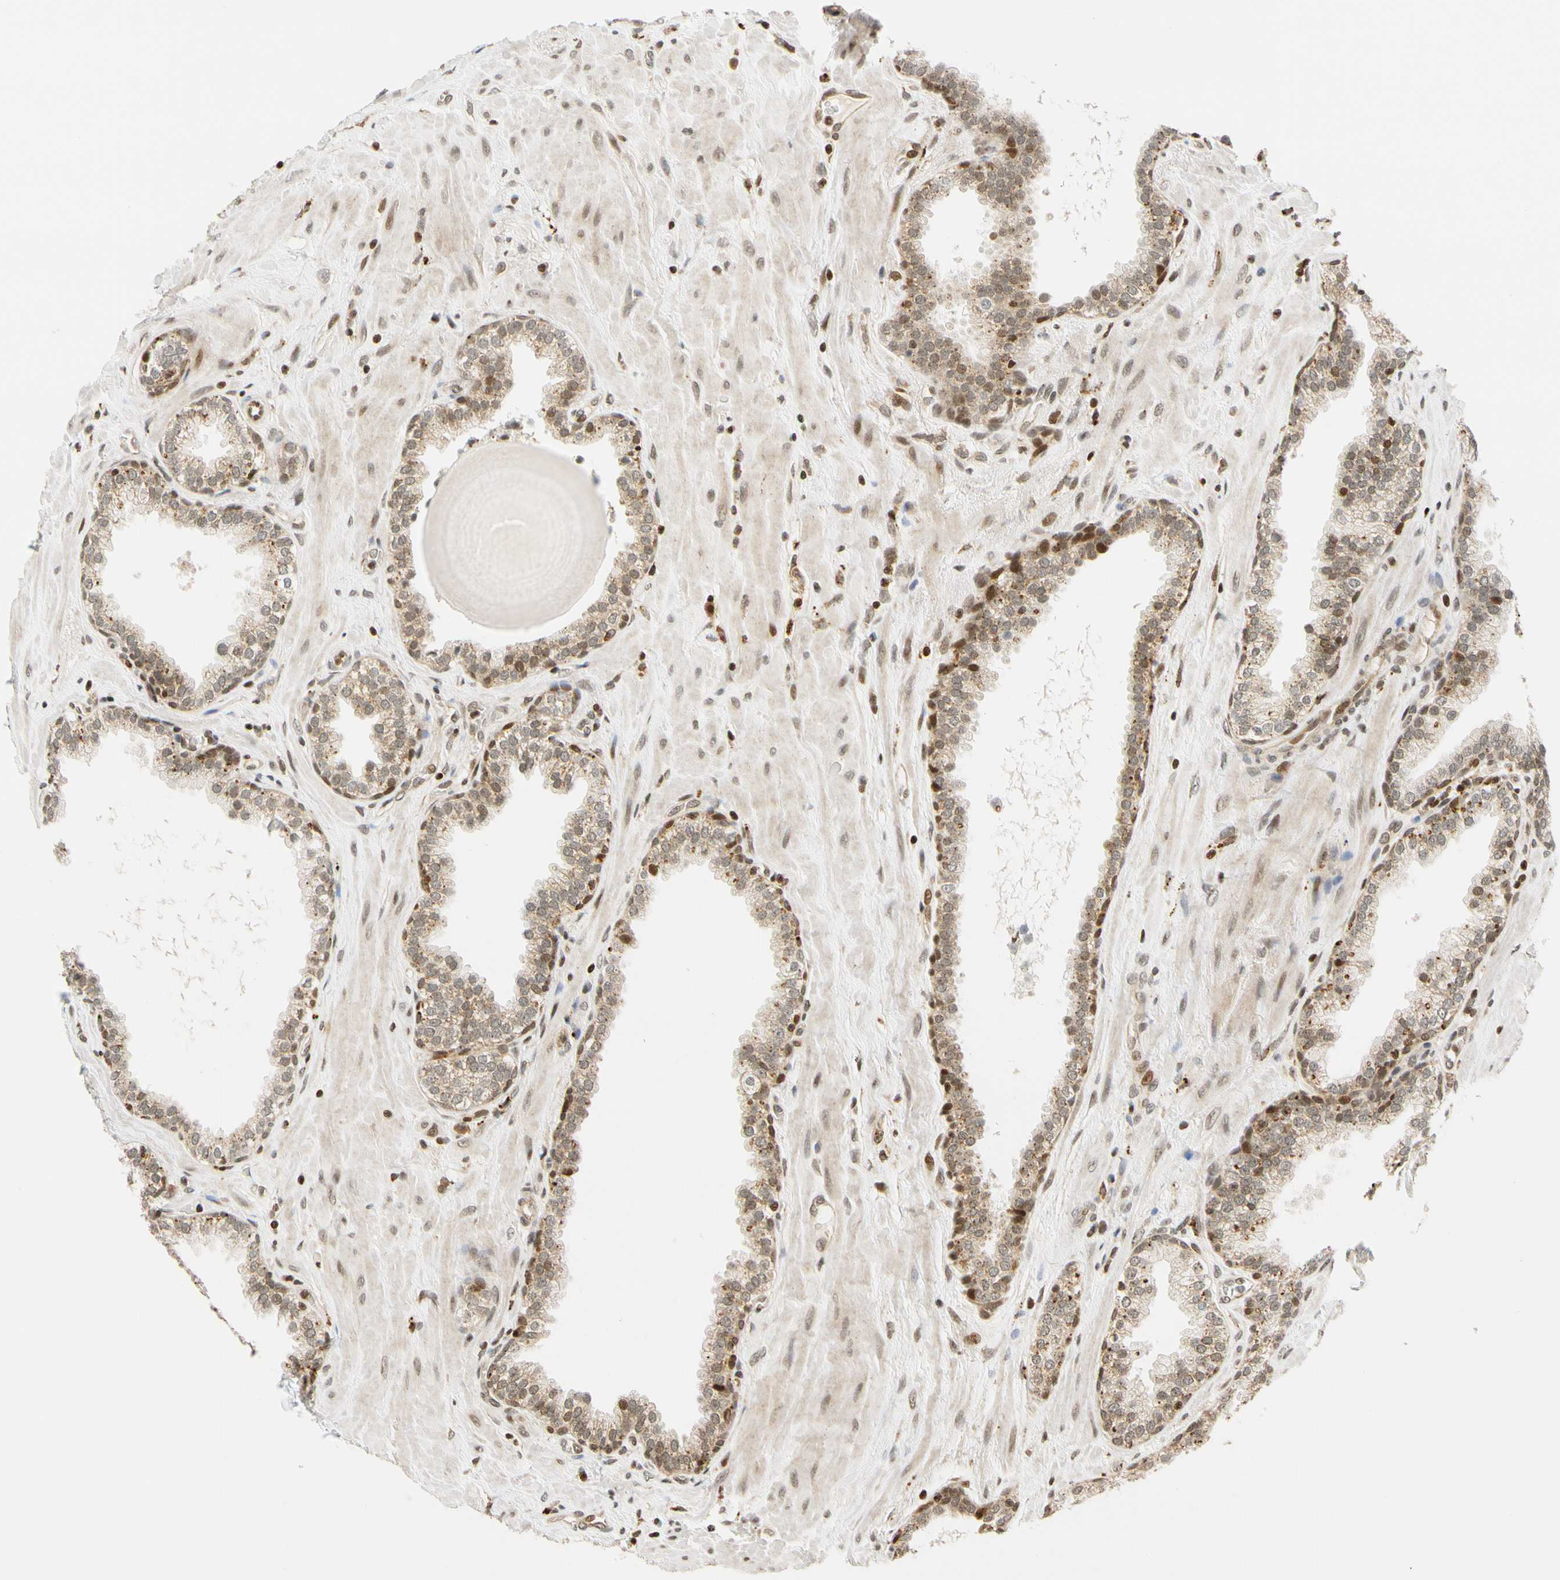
{"staining": {"intensity": "moderate", "quantity": "25%-75%", "location": "cytoplasmic/membranous,nuclear"}, "tissue": "prostate", "cell_type": "Glandular cells", "image_type": "normal", "snomed": [{"axis": "morphology", "description": "Normal tissue, NOS"}, {"axis": "topography", "description": "Prostate"}], "caption": "Prostate stained for a protein (brown) shows moderate cytoplasmic/membranous,nuclear positive staining in about 25%-75% of glandular cells.", "gene": "CDK7", "patient": {"sex": "male", "age": 51}}